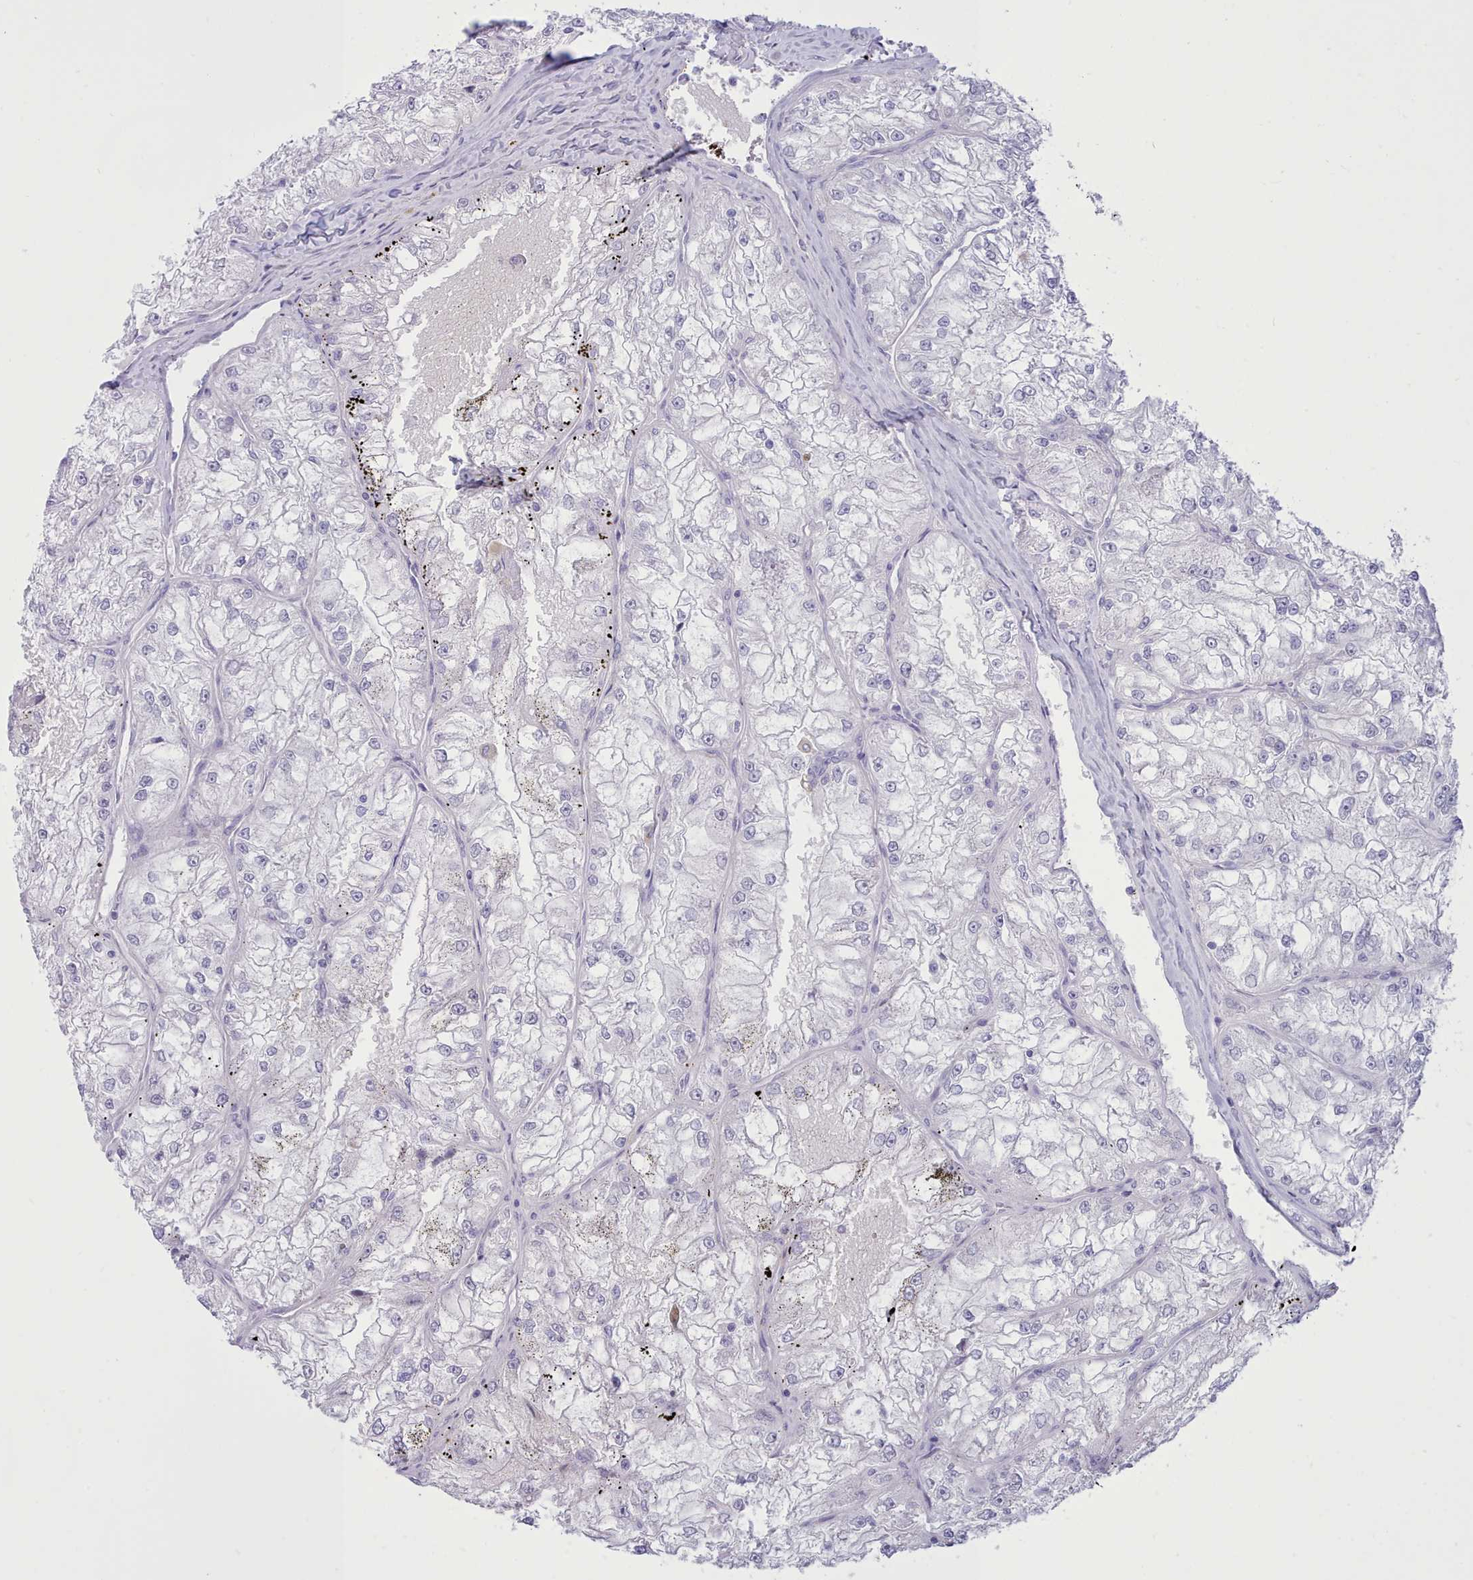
{"staining": {"intensity": "negative", "quantity": "none", "location": "none"}, "tissue": "renal cancer", "cell_type": "Tumor cells", "image_type": "cancer", "snomed": [{"axis": "morphology", "description": "Adenocarcinoma, NOS"}, {"axis": "topography", "description": "Kidney"}], "caption": "Immunohistochemical staining of human adenocarcinoma (renal) reveals no significant positivity in tumor cells.", "gene": "TMEM253", "patient": {"sex": "female", "age": 72}}